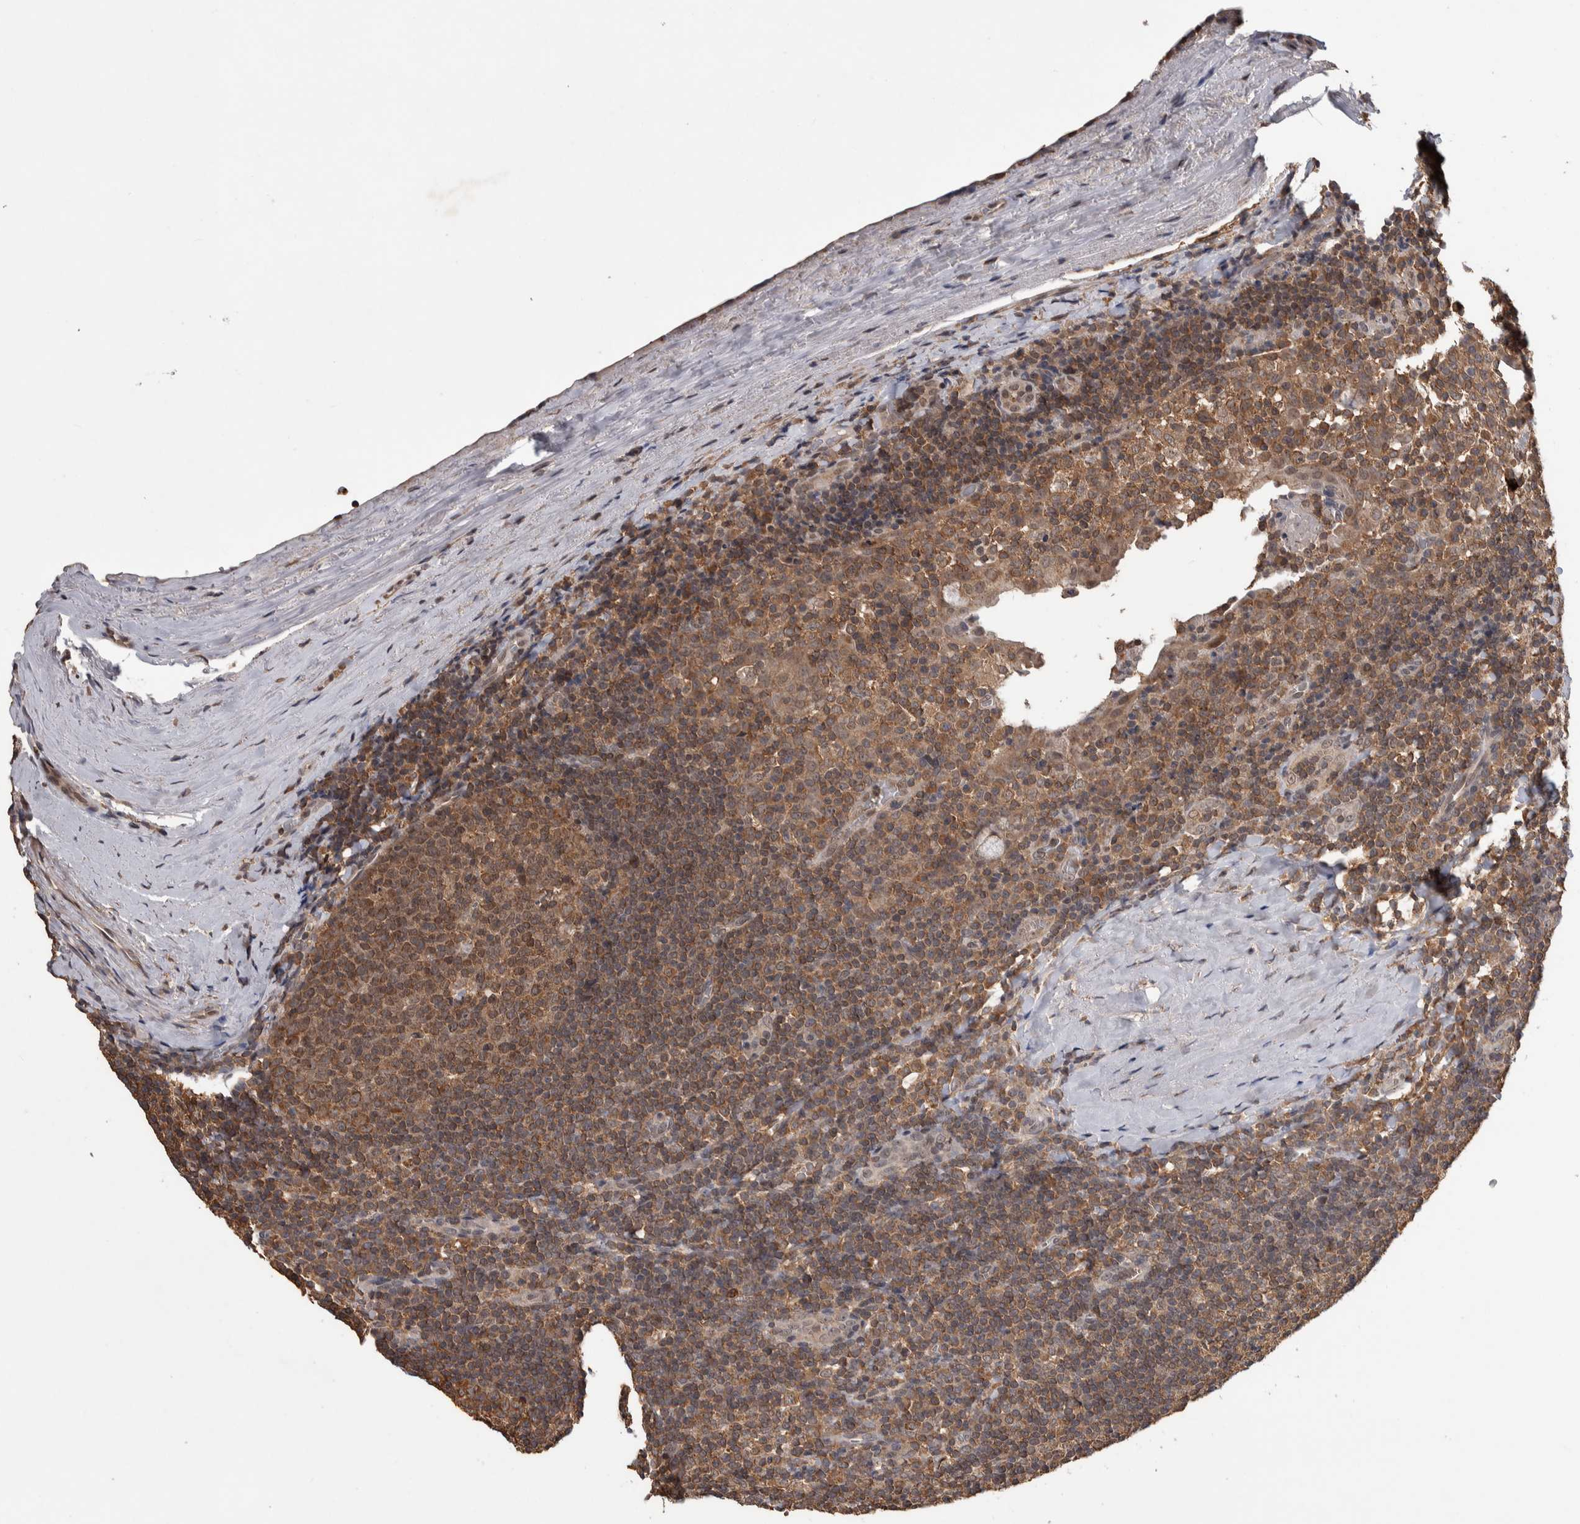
{"staining": {"intensity": "moderate", "quantity": ">75%", "location": "cytoplasmic/membranous"}, "tissue": "tonsil", "cell_type": "Germinal center cells", "image_type": "normal", "snomed": [{"axis": "morphology", "description": "Normal tissue, NOS"}, {"axis": "topography", "description": "Tonsil"}], "caption": "Immunohistochemistry image of normal tonsil: tonsil stained using immunohistochemistry (IHC) reveals medium levels of moderate protein expression localized specifically in the cytoplasmic/membranous of germinal center cells, appearing as a cytoplasmic/membranous brown color.", "gene": "DVL2", "patient": {"sex": "male", "age": 37}}